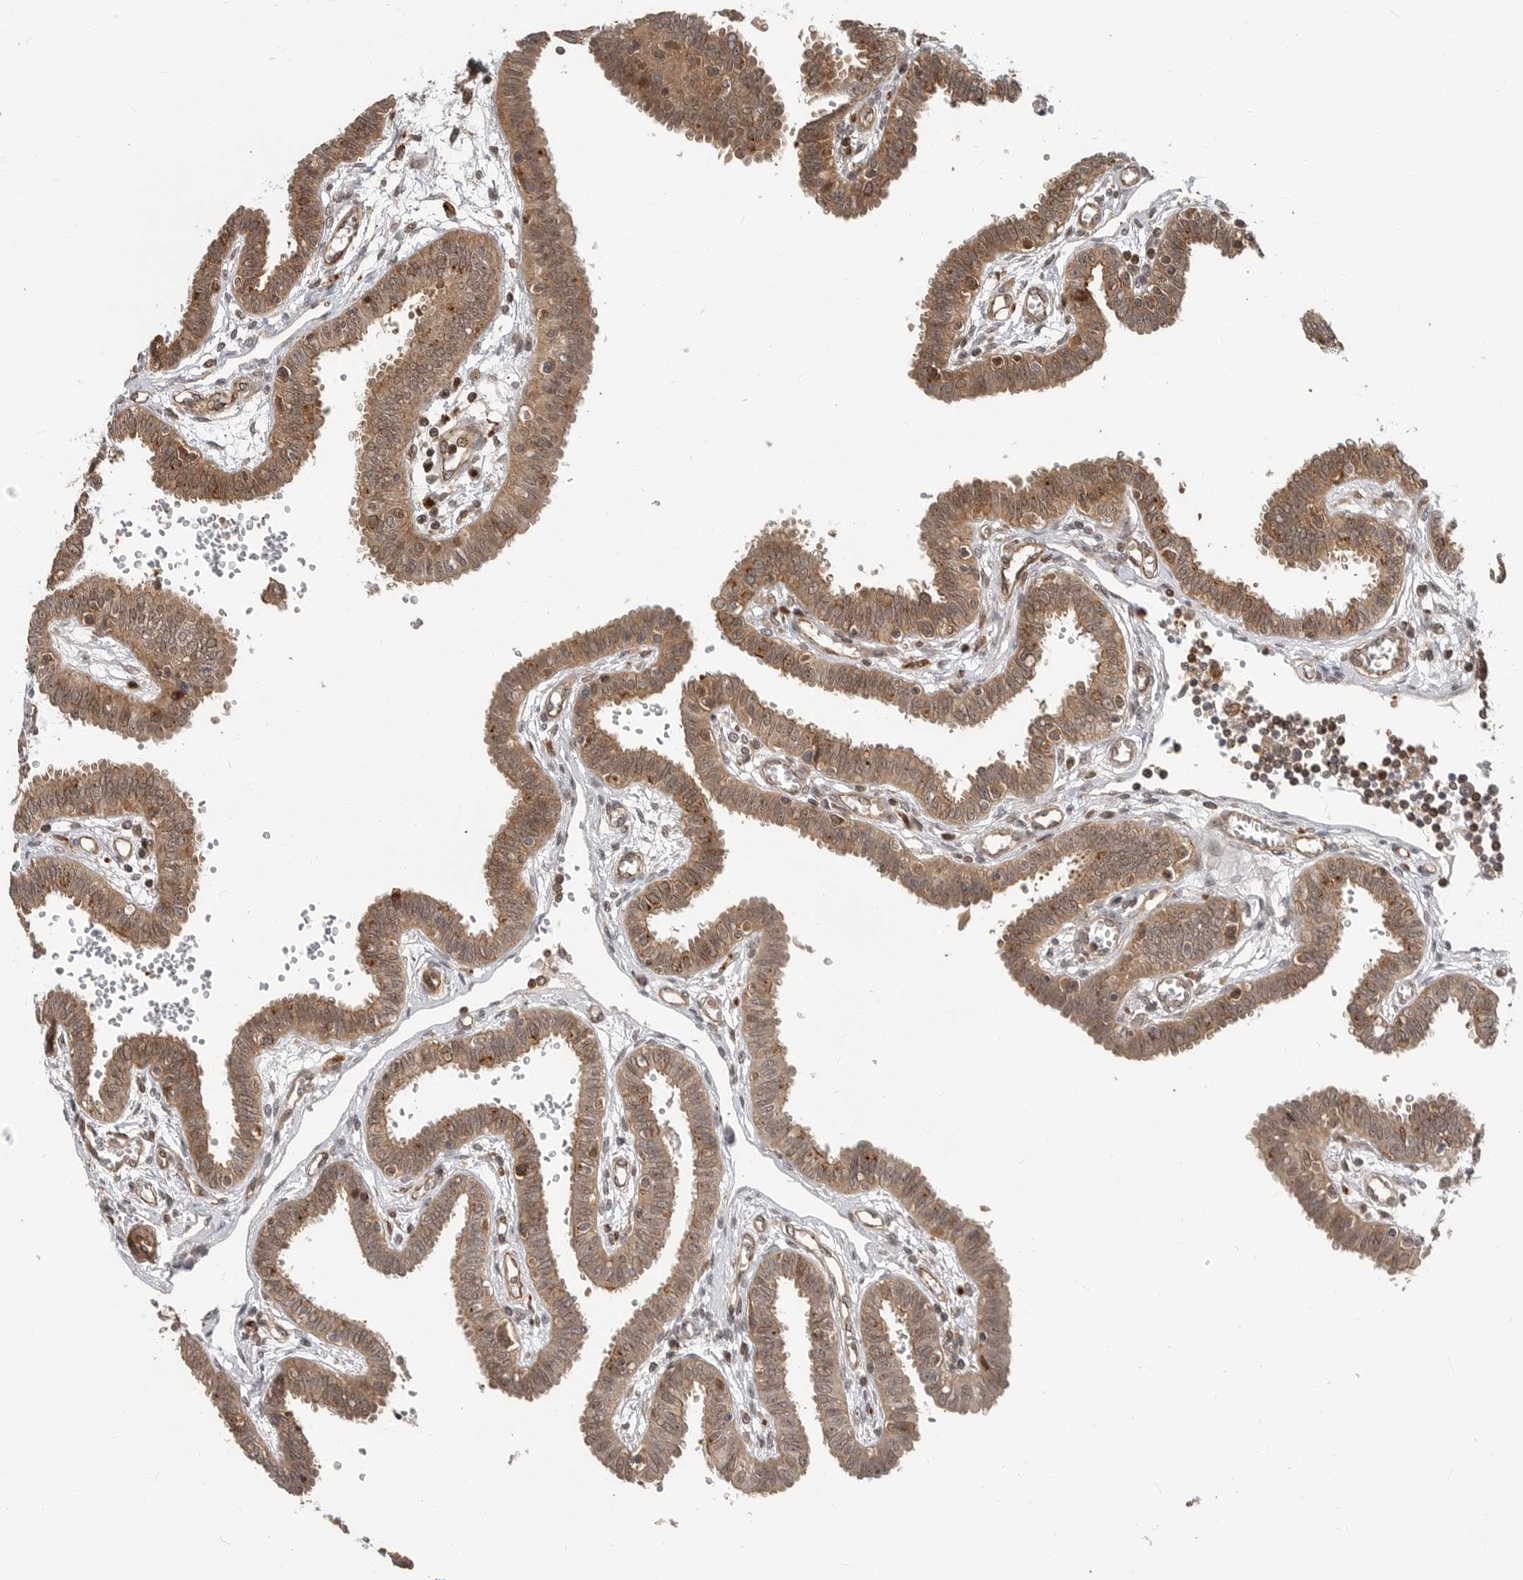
{"staining": {"intensity": "moderate", "quantity": ">75%", "location": "cytoplasmic/membranous,nuclear"}, "tissue": "fallopian tube", "cell_type": "Glandular cells", "image_type": "normal", "snomed": [{"axis": "morphology", "description": "Normal tissue, NOS"}, {"axis": "topography", "description": "Fallopian tube"}], "caption": "Immunohistochemical staining of benign fallopian tube shows >75% levels of moderate cytoplasmic/membranous,nuclear protein expression in approximately >75% of glandular cells. The protein of interest is shown in brown color, while the nuclei are stained blue.", "gene": "STRAP", "patient": {"sex": "female", "age": 32}}